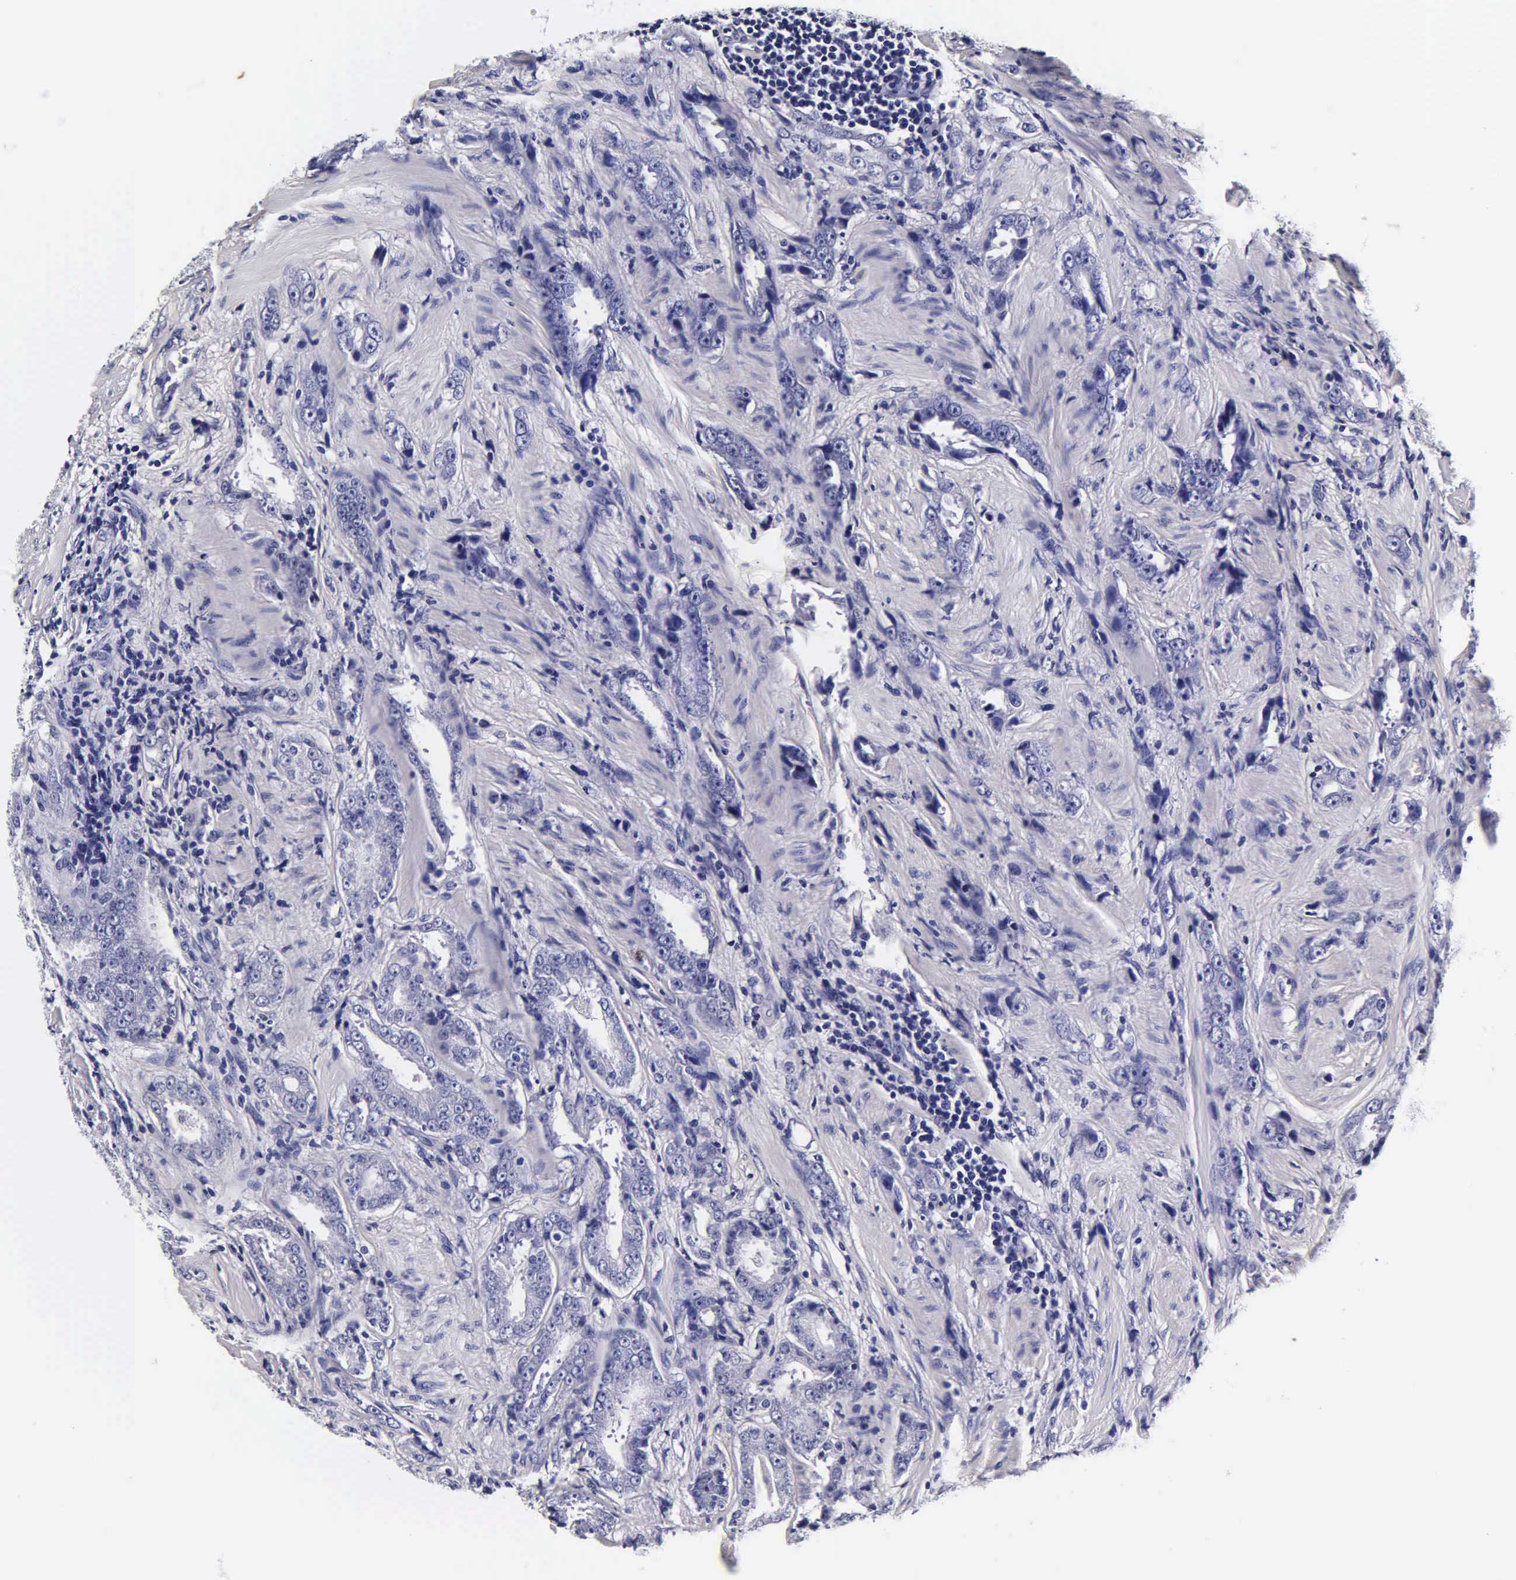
{"staining": {"intensity": "negative", "quantity": "none", "location": "none"}, "tissue": "prostate cancer", "cell_type": "Tumor cells", "image_type": "cancer", "snomed": [{"axis": "morphology", "description": "Adenocarcinoma, Medium grade"}, {"axis": "topography", "description": "Prostate"}], "caption": "Tumor cells are negative for brown protein staining in prostate adenocarcinoma (medium-grade).", "gene": "IAPP", "patient": {"sex": "male", "age": 53}}